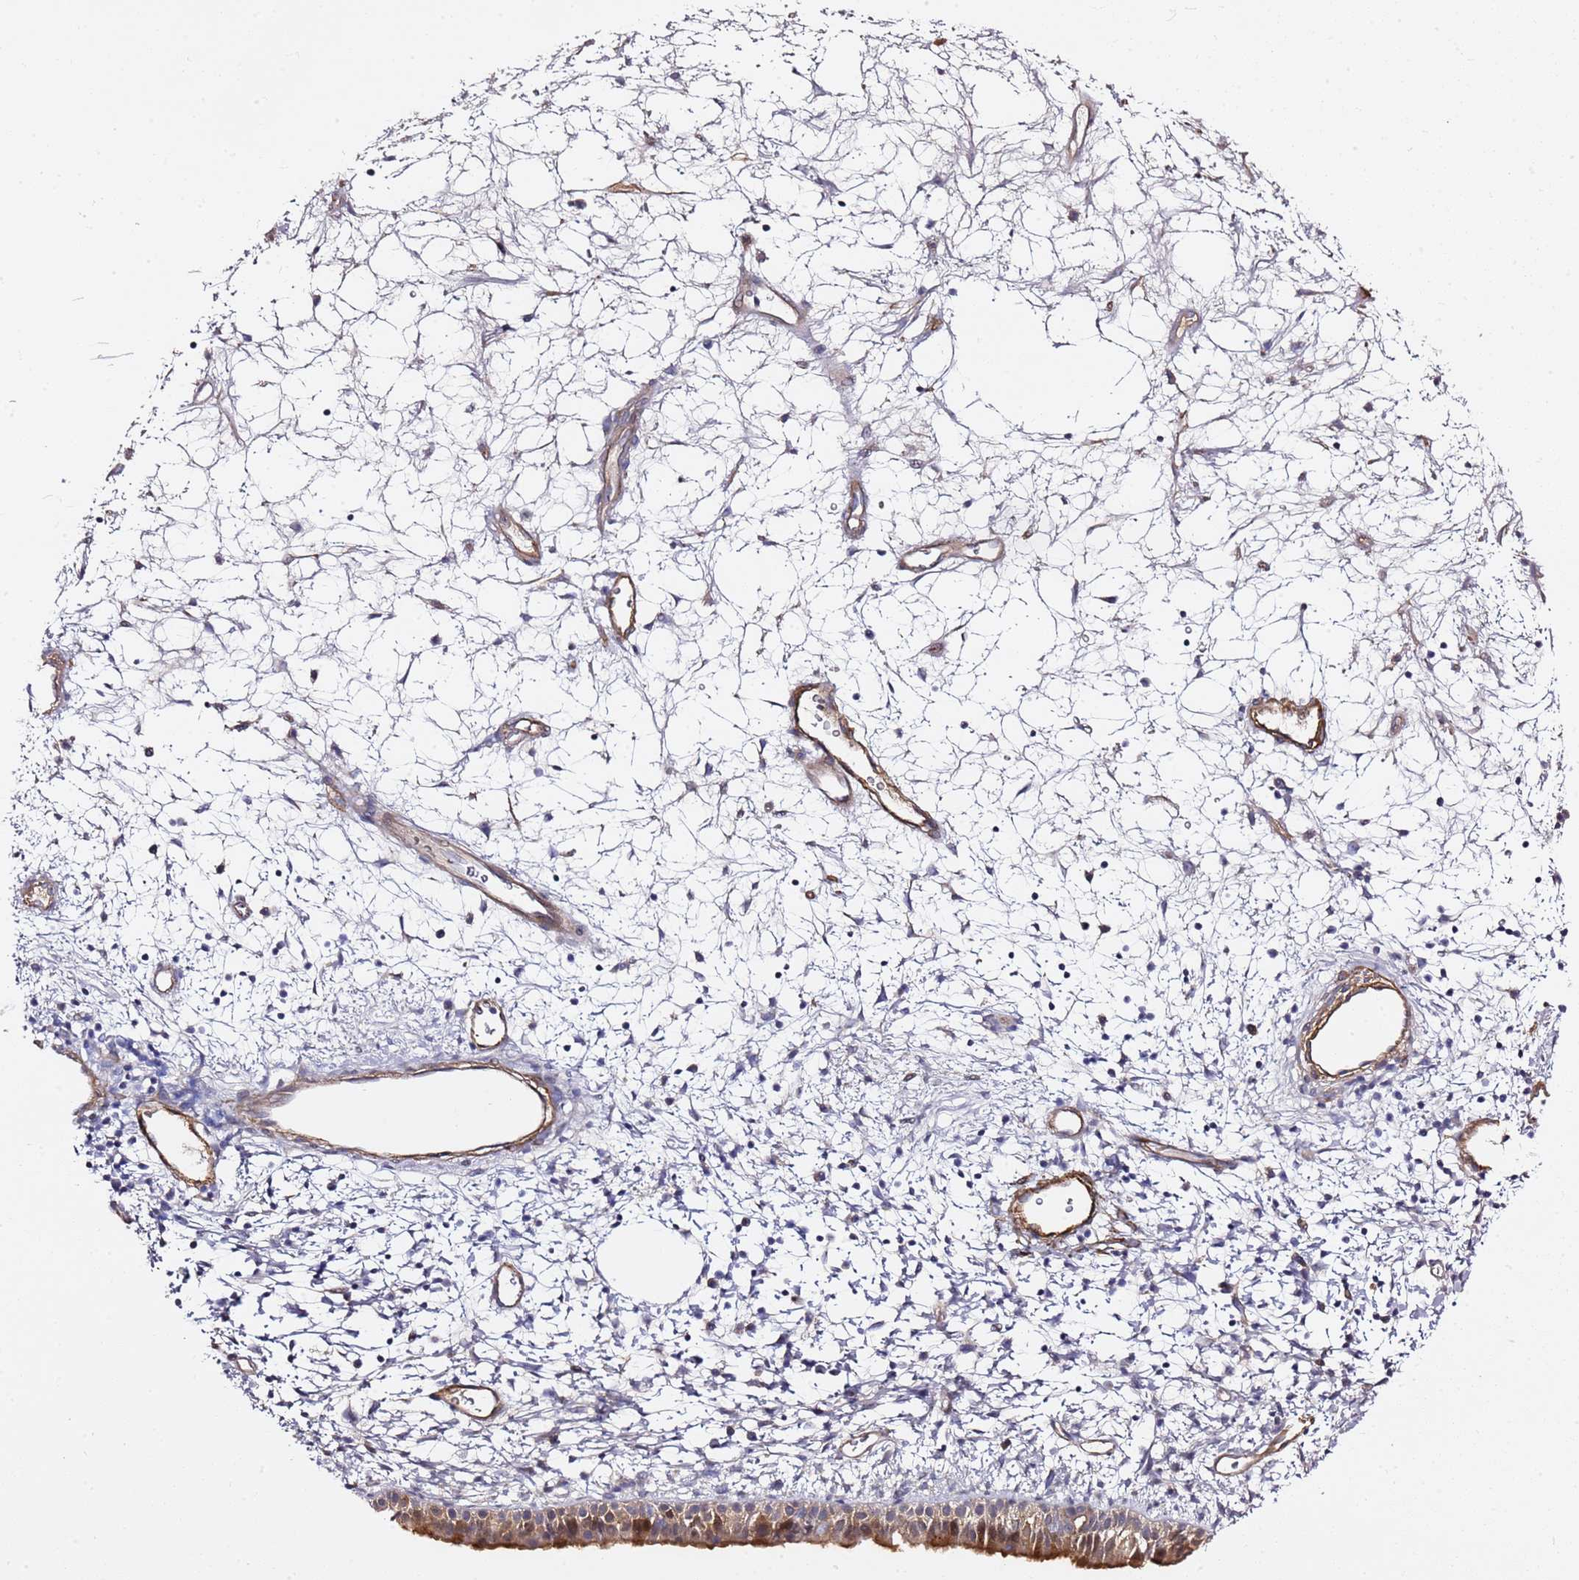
{"staining": {"intensity": "moderate", "quantity": "<25%", "location": "cytoplasmic/membranous"}, "tissue": "nasopharynx", "cell_type": "Respiratory epithelial cells", "image_type": "normal", "snomed": [{"axis": "morphology", "description": "Normal tissue, NOS"}, {"axis": "topography", "description": "Nasopharynx"}], "caption": "DAB (3,3'-diaminobenzidine) immunohistochemical staining of normal nasopharynx exhibits moderate cytoplasmic/membranous protein staining in approximately <25% of respiratory epithelial cells. The staining was performed using DAB, with brown indicating positive protein expression. Nuclei are stained blue with hematoxylin.", "gene": "EPS8L1", "patient": {"sex": "male", "age": 22}}